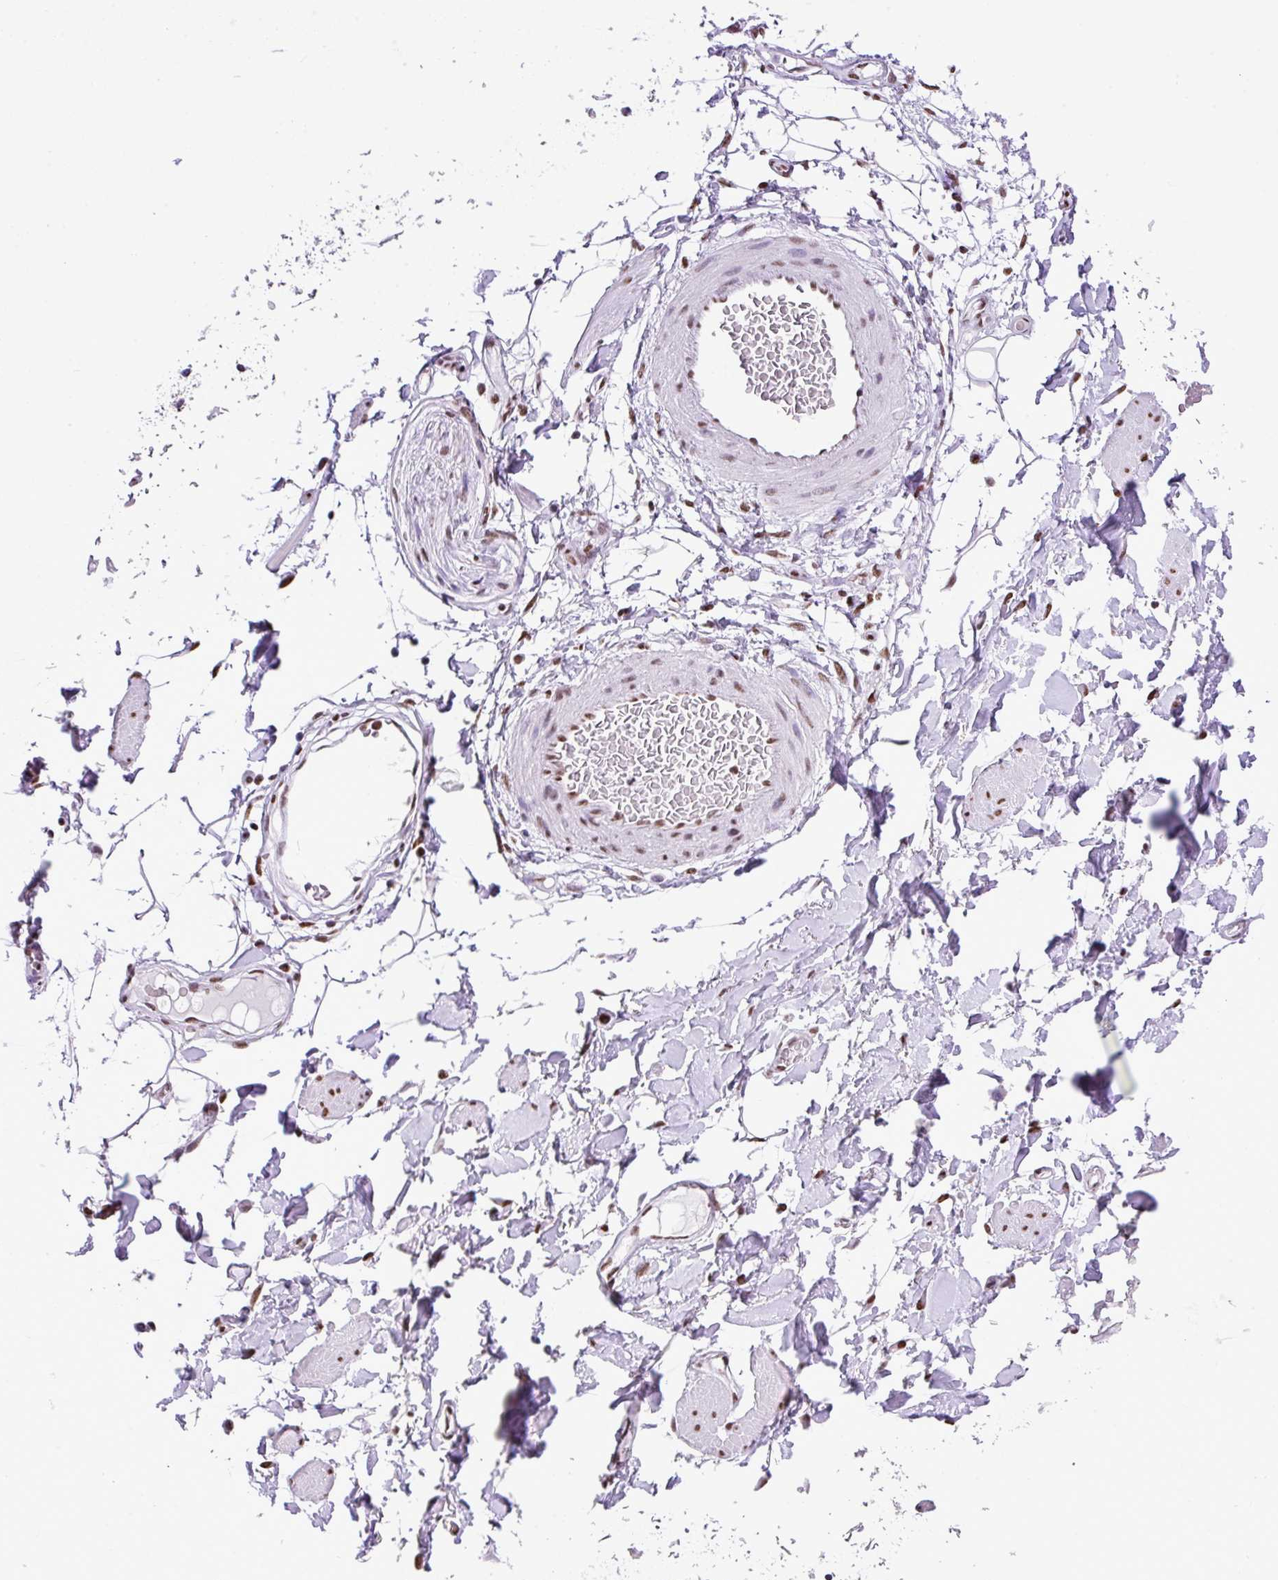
{"staining": {"intensity": "moderate", "quantity": "<25%", "location": "nuclear"}, "tissue": "adipose tissue", "cell_type": "Adipocytes", "image_type": "normal", "snomed": [{"axis": "morphology", "description": "Normal tissue, NOS"}, {"axis": "topography", "description": "Vulva"}, {"axis": "topography", "description": "Peripheral nerve tissue"}], "caption": "Human adipose tissue stained for a protein (brown) demonstrates moderate nuclear positive expression in approximately <25% of adipocytes.", "gene": "RARG", "patient": {"sex": "female", "age": 68}}